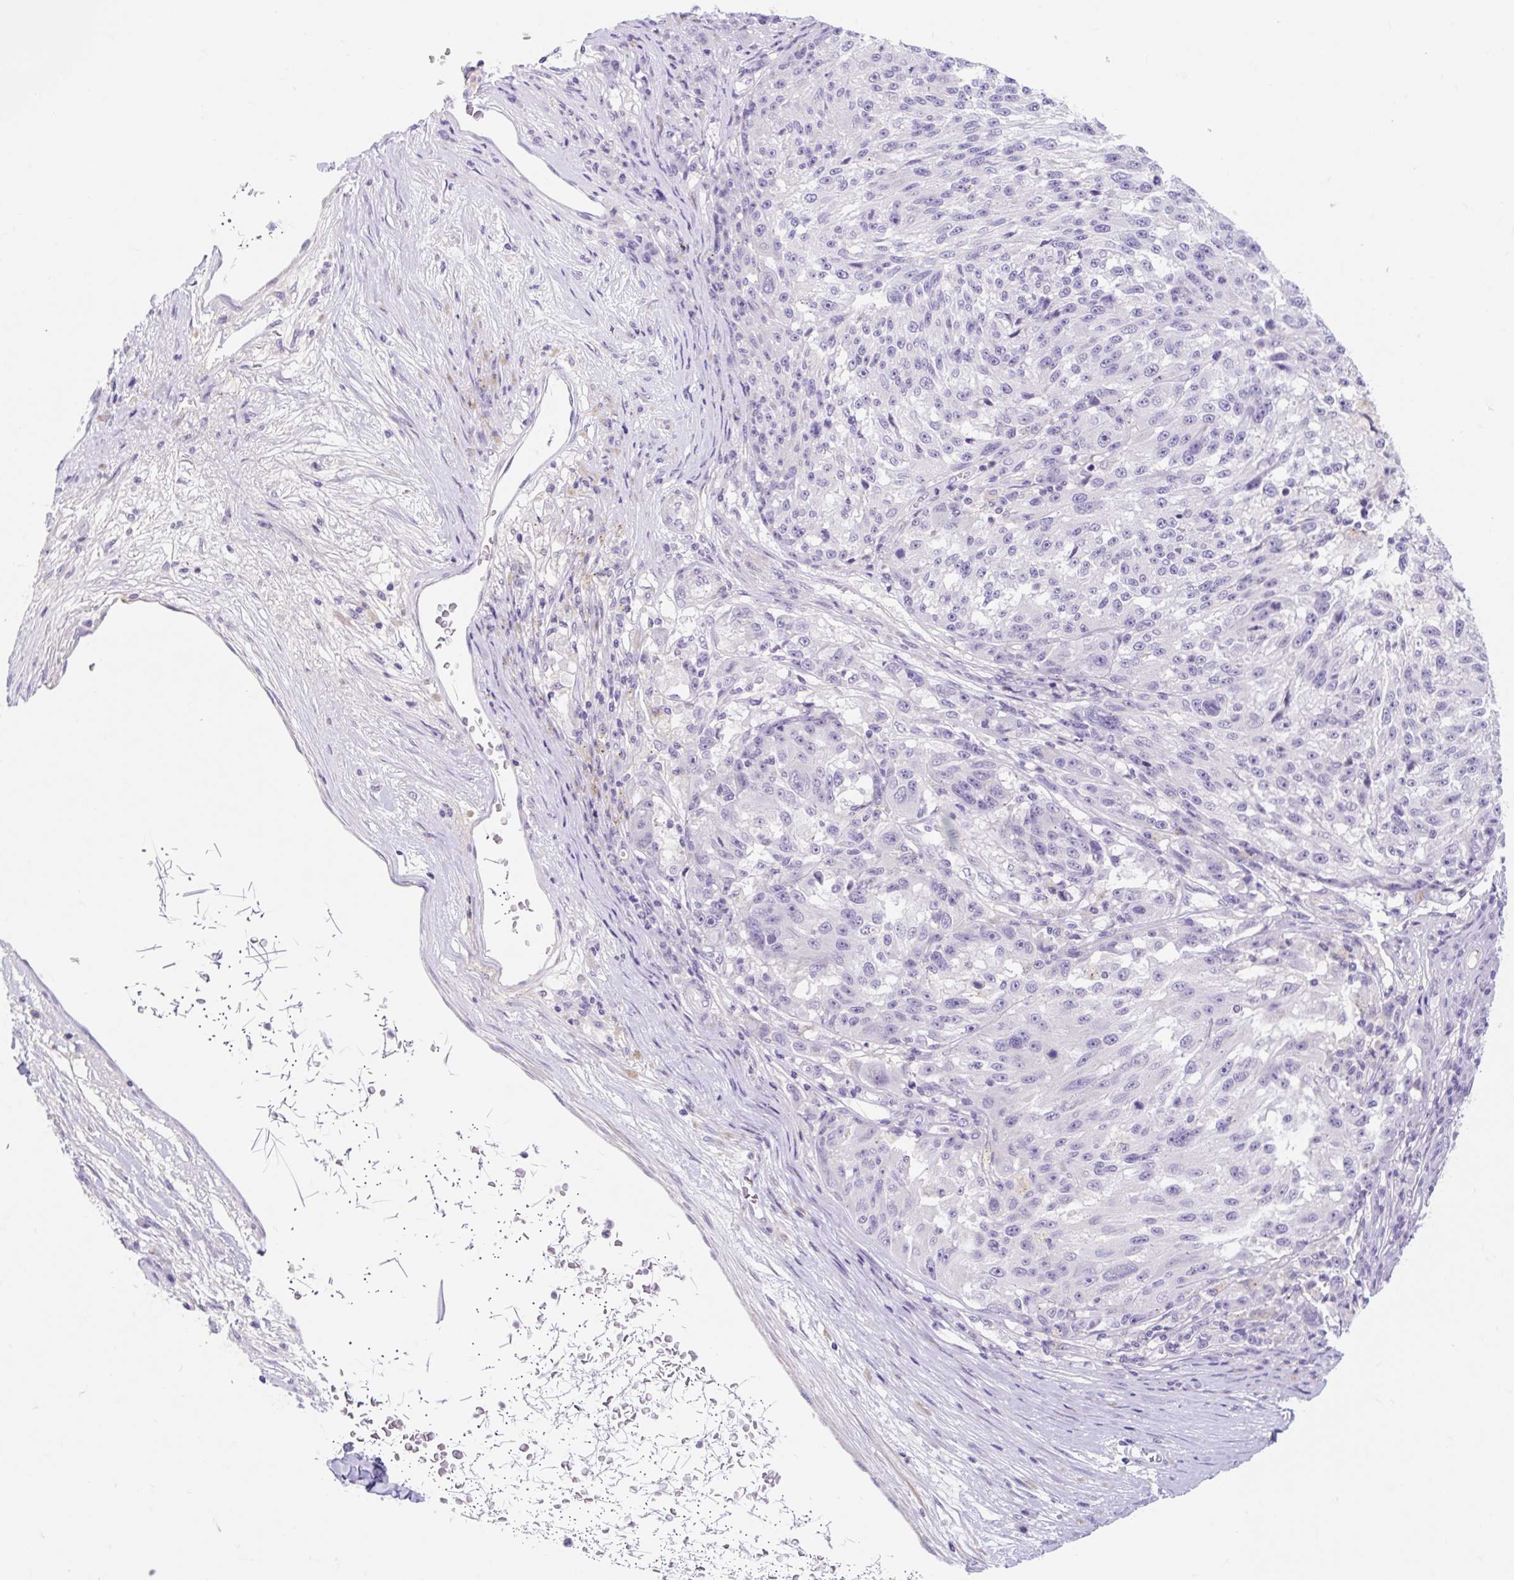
{"staining": {"intensity": "negative", "quantity": "none", "location": "none"}, "tissue": "melanoma", "cell_type": "Tumor cells", "image_type": "cancer", "snomed": [{"axis": "morphology", "description": "Malignant melanoma, NOS"}, {"axis": "topography", "description": "Skin"}], "caption": "IHC of malignant melanoma displays no staining in tumor cells.", "gene": "SLC28A1", "patient": {"sex": "male", "age": 53}}